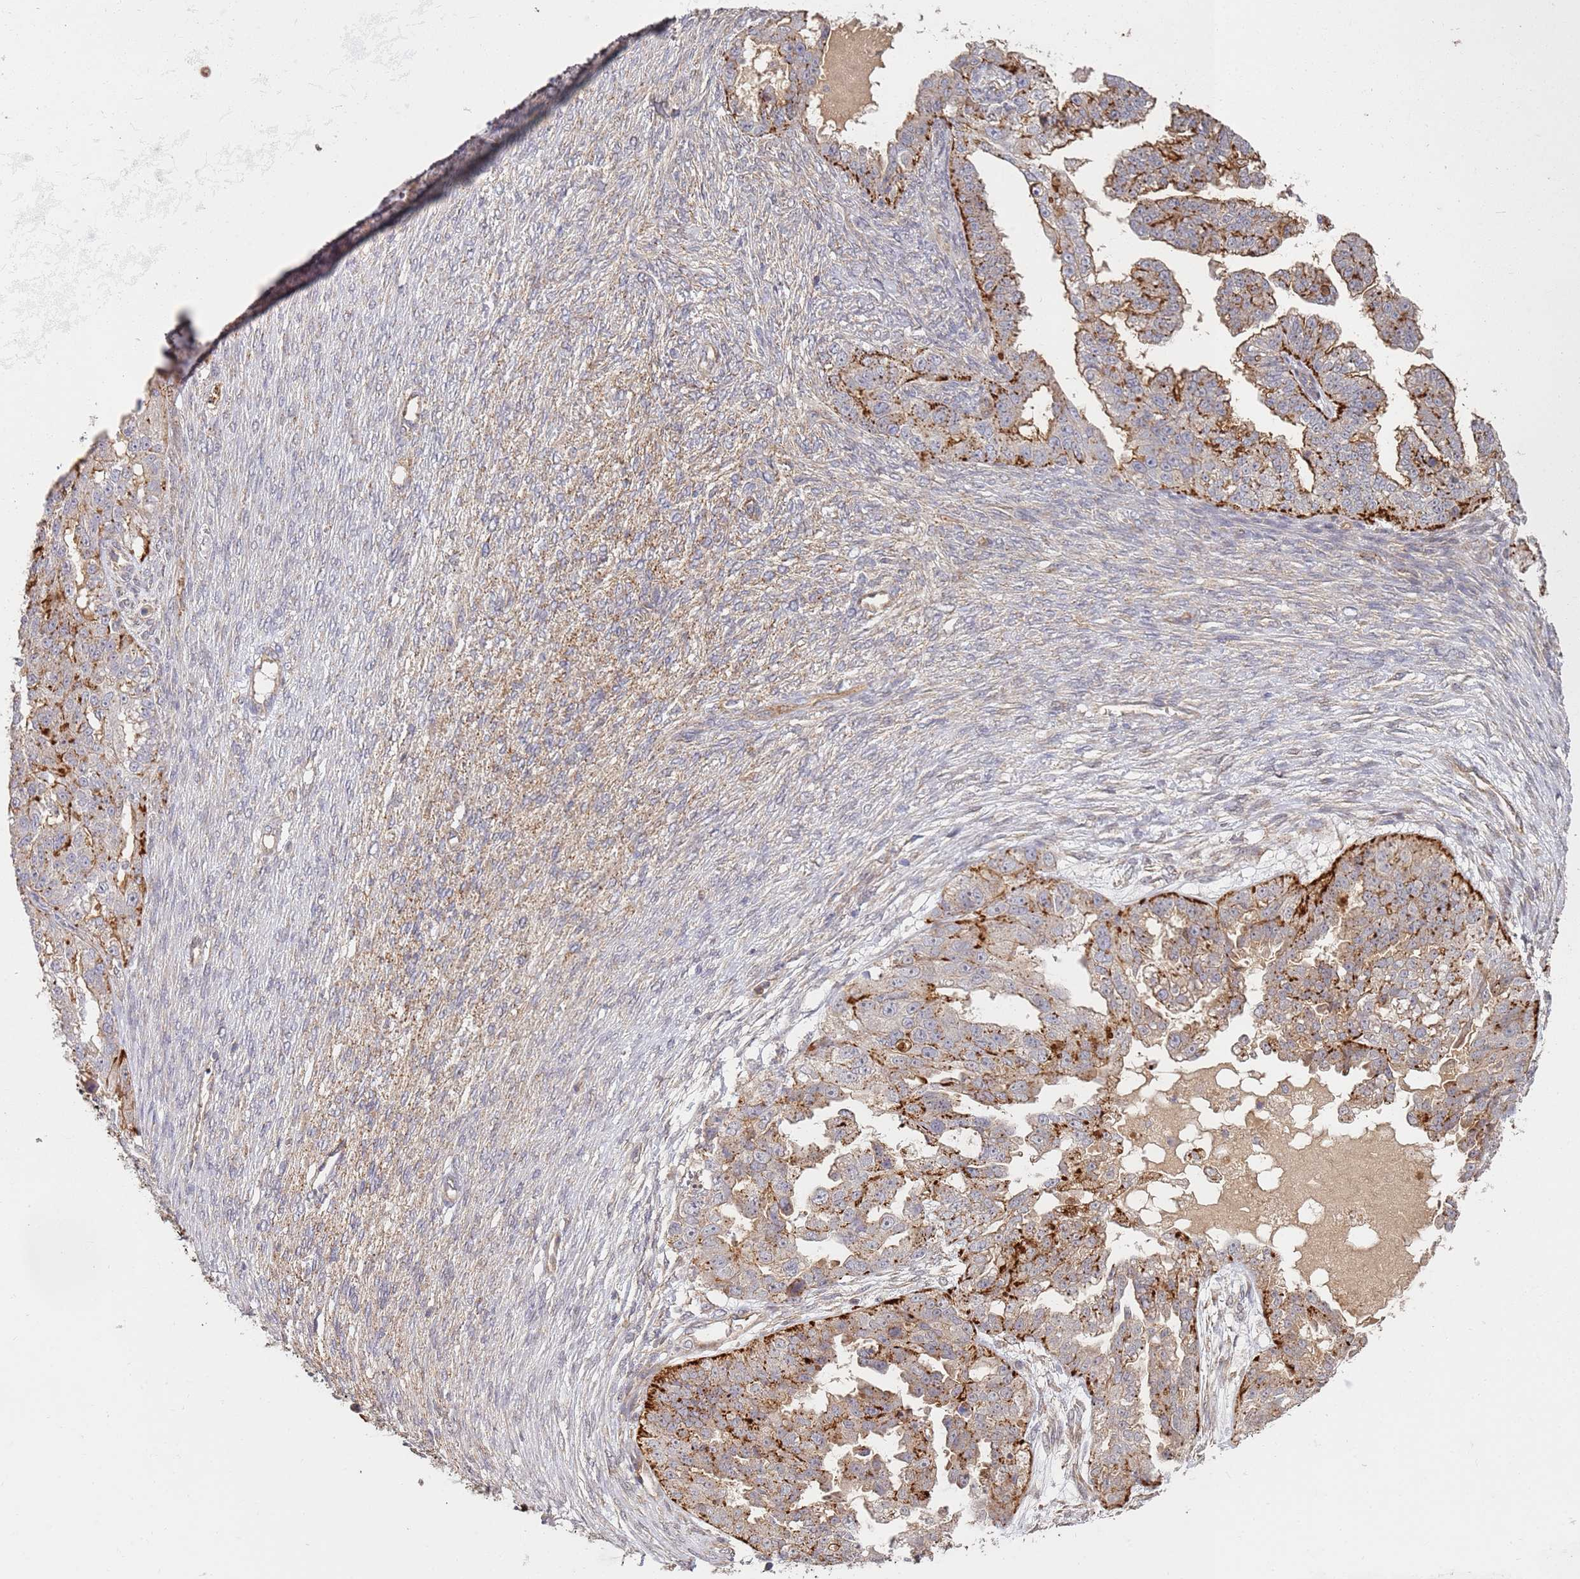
{"staining": {"intensity": "strong", "quantity": "25%-75%", "location": "cytoplasmic/membranous"}, "tissue": "ovarian cancer", "cell_type": "Tumor cells", "image_type": "cancer", "snomed": [{"axis": "morphology", "description": "Cystadenocarcinoma, serous, NOS"}, {"axis": "topography", "description": "Ovary"}], "caption": "Ovarian serous cystadenocarcinoma stained for a protein (brown) reveals strong cytoplasmic/membranous positive expression in about 25%-75% of tumor cells.", "gene": "ABCB6", "patient": {"sex": "female", "age": 58}}